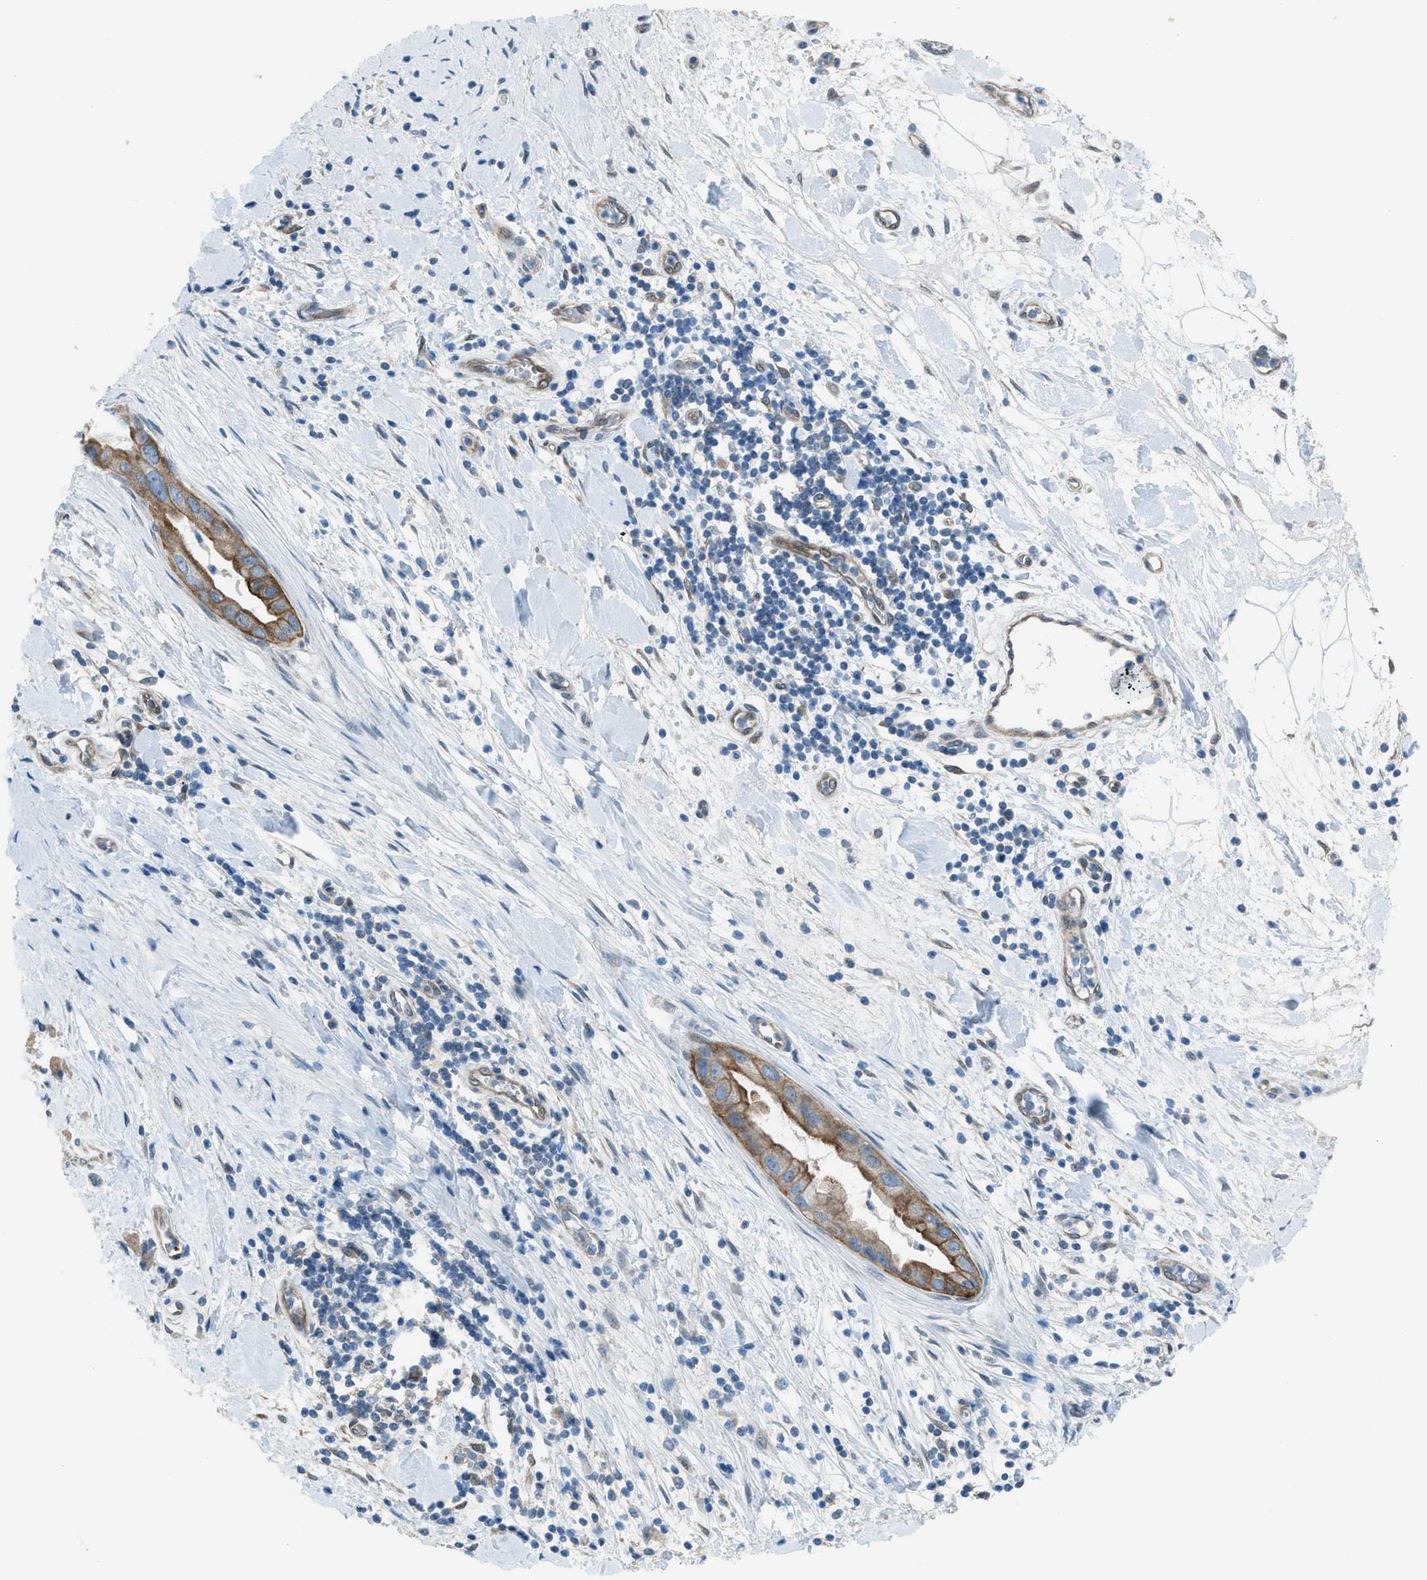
{"staining": {"intensity": "moderate", "quantity": ">75%", "location": "cytoplasmic/membranous"}, "tissue": "pancreatic cancer", "cell_type": "Tumor cells", "image_type": "cancer", "snomed": [{"axis": "morphology", "description": "Adenocarcinoma, NOS"}, {"axis": "topography", "description": "Pancreas"}], "caption": "Immunohistochemistry staining of pancreatic cancer (adenocarcinoma), which demonstrates medium levels of moderate cytoplasmic/membranous expression in about >75% of tumor cells indicating moderate cytoplasmic/membranous protein staining. The staining was performed using DAB (3,3'-diaminobenzidine) (brown) for protein detection and nuclei were counterstained in hematoxylin (blue).", "gene": "PRKN", "patient": {"sex": "male", "age": 55}}